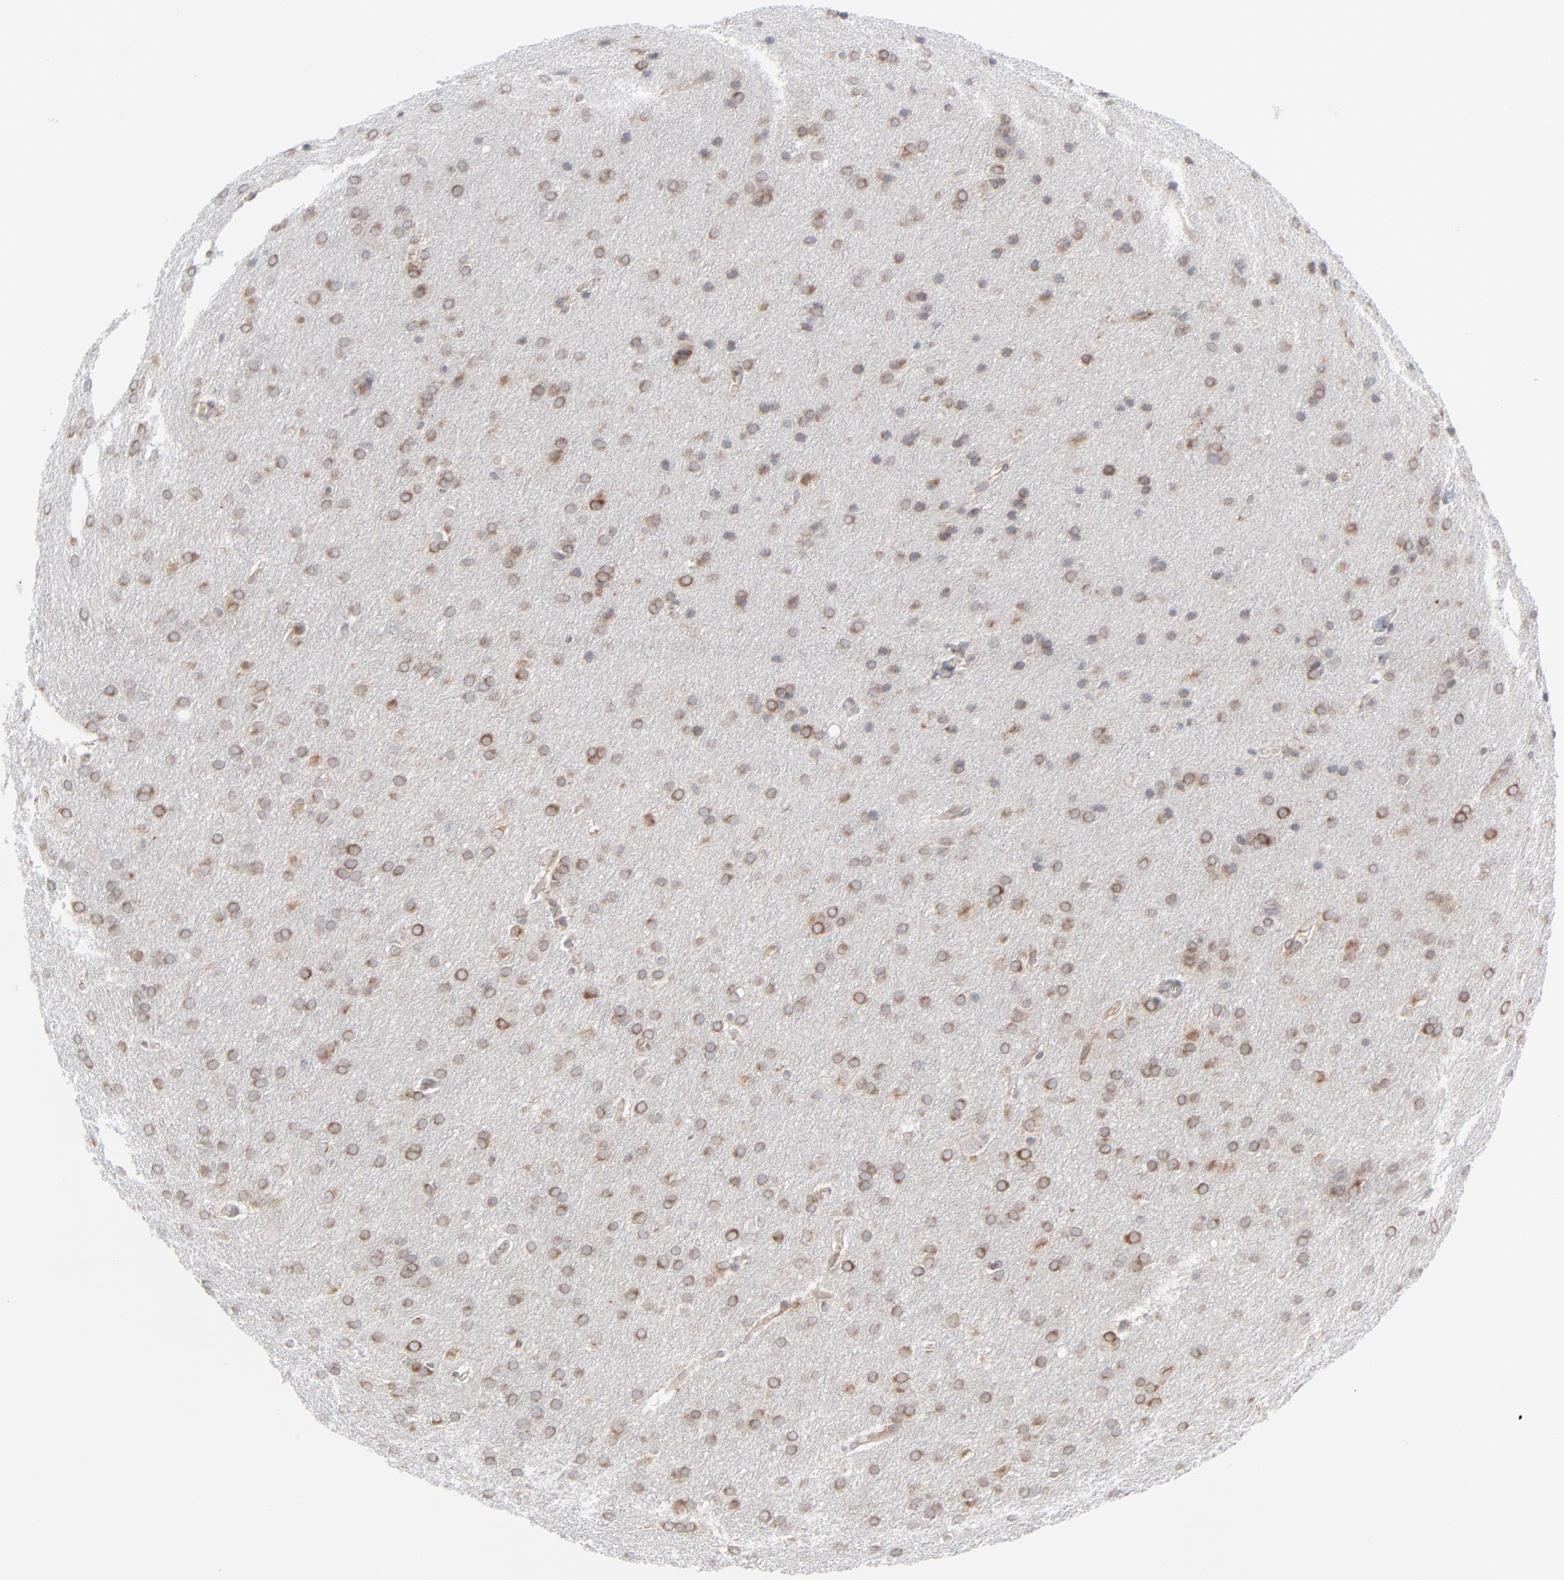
{"staining": {"intensity": "moderate", "quantity": "25%-75%", "location": "cytoplasmic/membranous"}, "tissue": "glioma", "cell_type": "Tumor cells", "image_type": "cancer", "snomed": [{"axis": "morphology", "description": "Glioma, malignant, Low grade"}, {"axis": "topography", "description": "Brain"}], "caption": "Malignant glioma (low-grade) was stained to show a protein in brown. There is medium levels of moderate cytoplasmic/membranous staining in about 25%-75% of tumor cells. (brown staining indicates protein expression, while blue staining denotes nuclei).", "gene": "KDSR", "patient": {"sex": "female", "age": 32}}